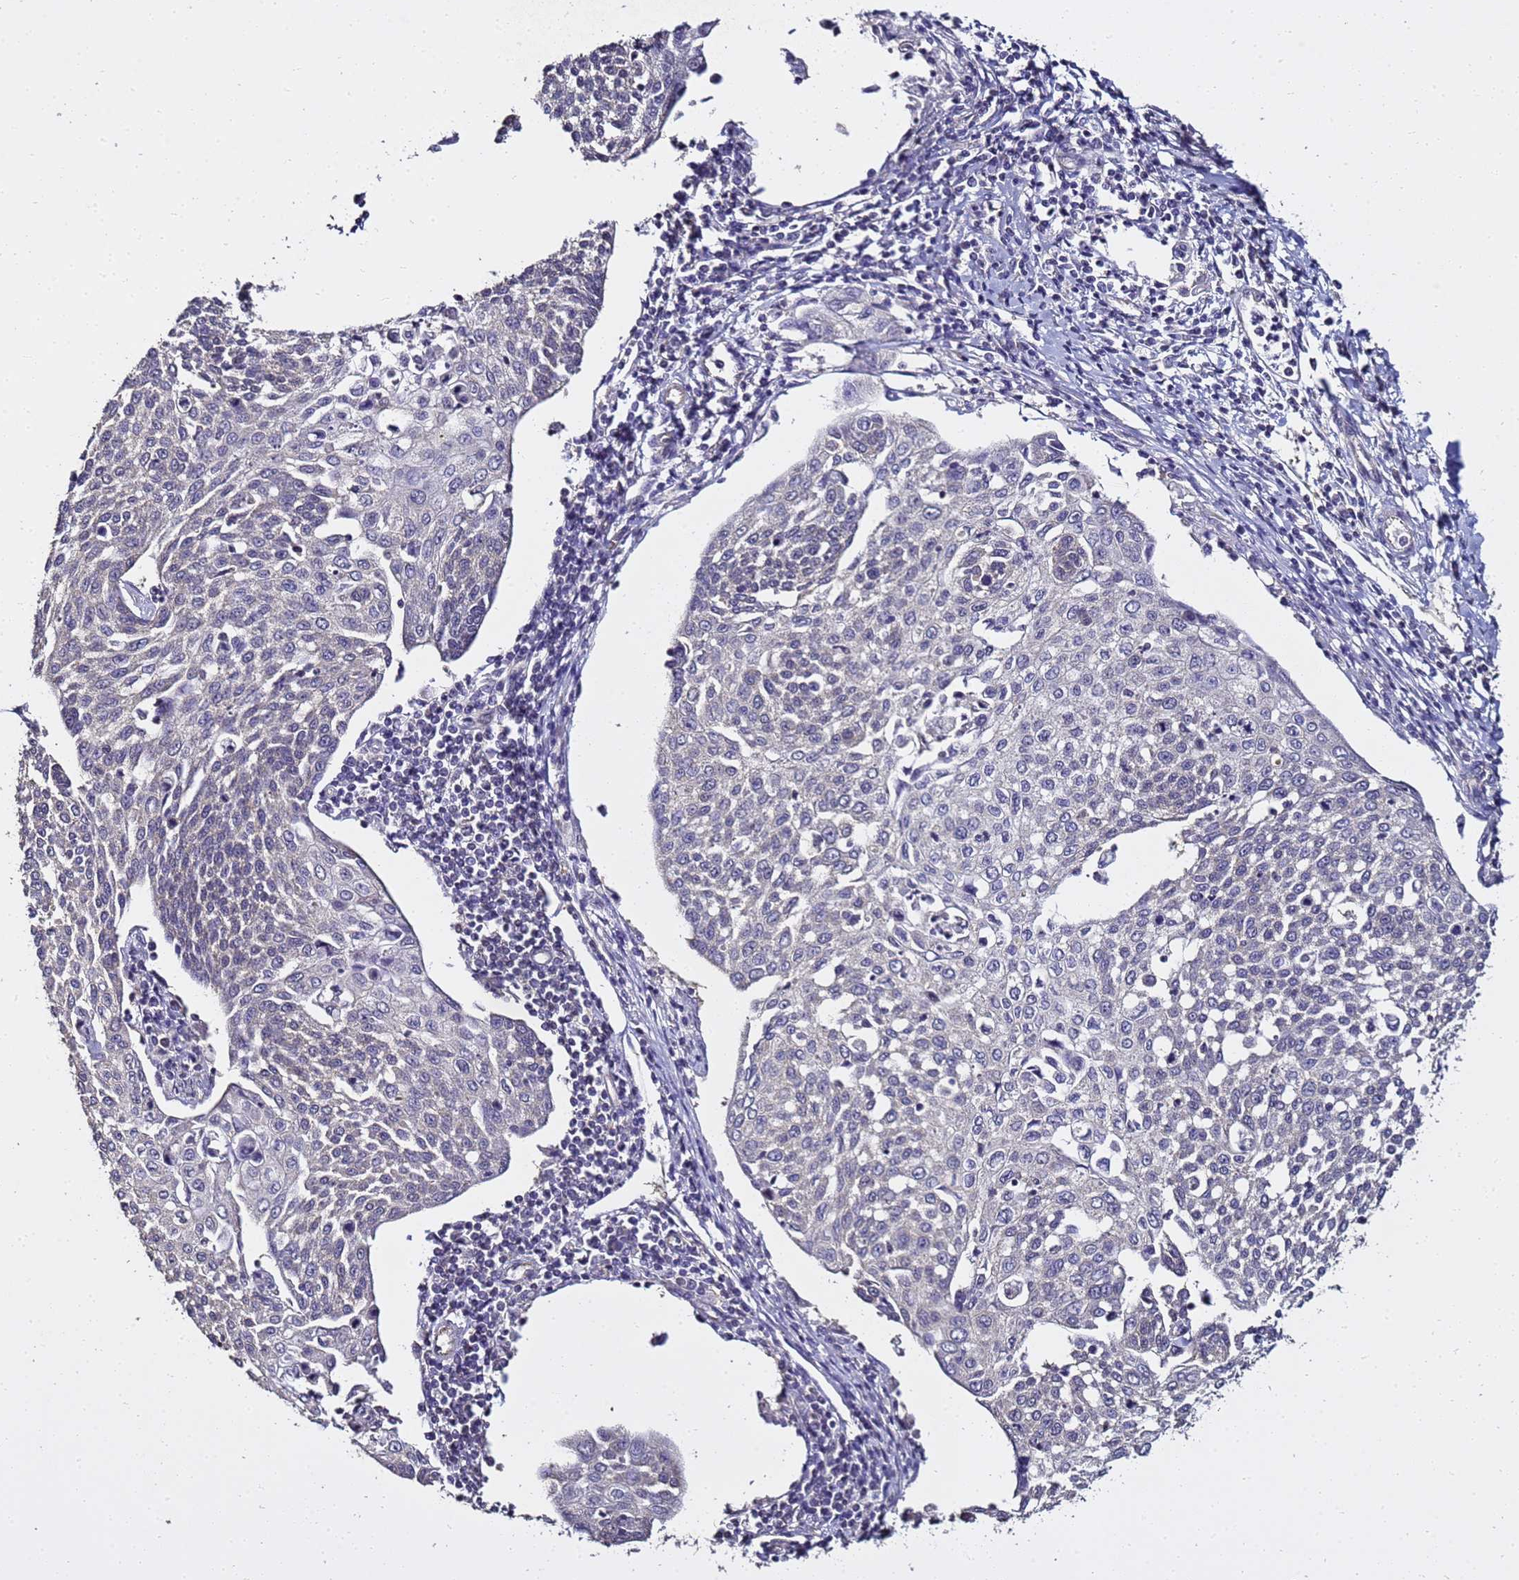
{"staining": {"intensity": "negative", "quantity": "none", "location": "none"}, "tissue": "cervical cancer", "cell_type": "Tumor cells", "image_type": "cancer", "snomed": [{"axis": "morphology", "description": "Squamous cell carcinoma, NOS"}, {"axis": "topography", "description": "Cervix"}], "caption": "Tumor cells are negative for protein expression in human cervical cancer.", "gene": "ENOPH1", "patient": {"sex": "female", "age": 34}}